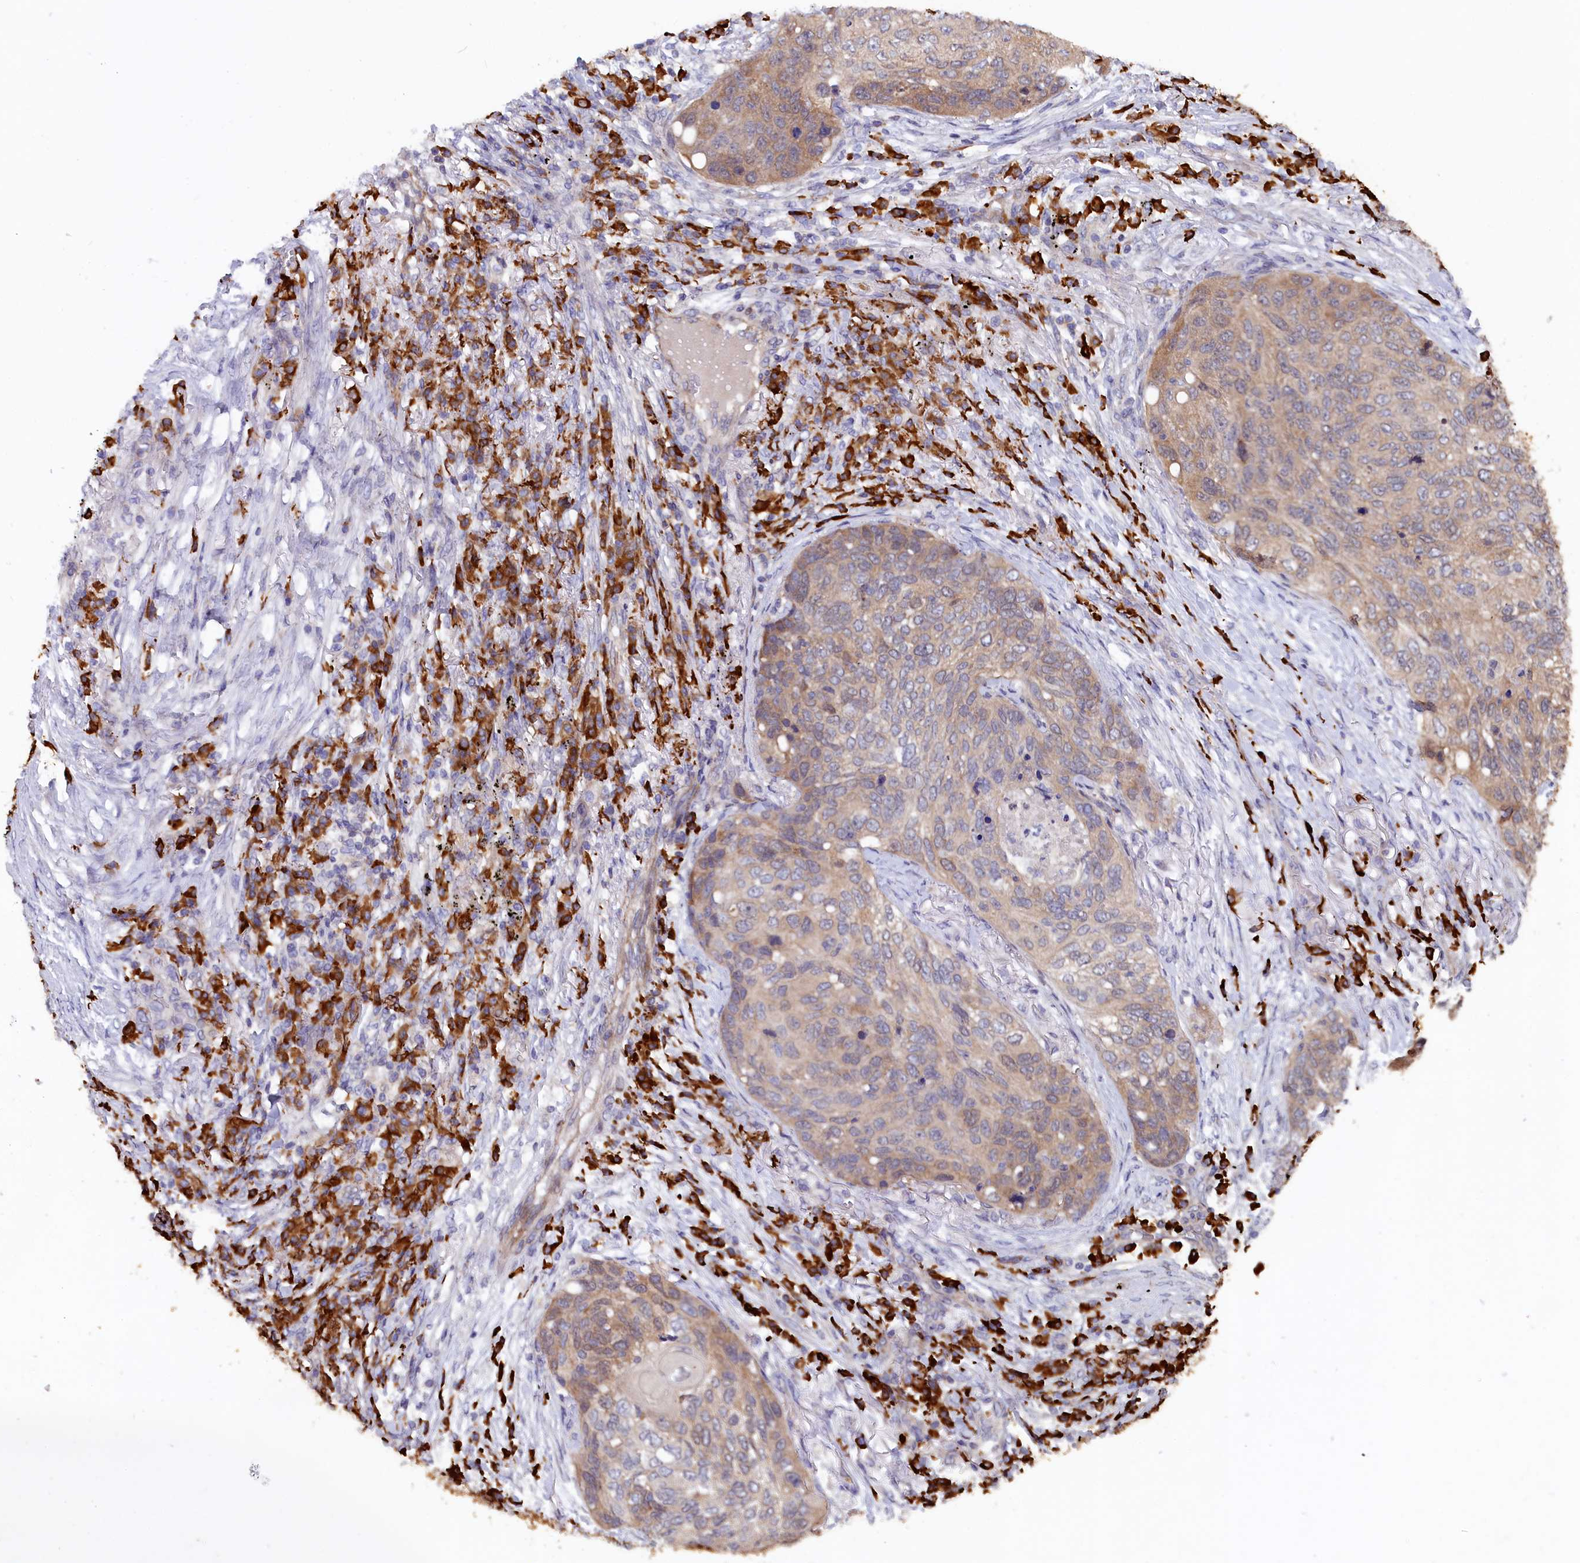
{"staining": {"intensity": "weak", "quantity": ">75%", "location": "cytoplasmic/membranous"}, "tissue": "lung cancer", "cell_type": "Tumor cells", "image_type": "cancer", "snomed": [{"axis": "morphology", "description": "Squamous cell carcinoma, NOS"}, {"axis": "topography", "description": "Lung"}], "caption": "Lung cancer (squamous cell carcinoma) stained with immunohistochemistry (IHC) displays weak cytoplasmic/membranous staining in about >75% of tumor cells. The protein is shown in brown color, while the nuclei are stained blue.", "gene": "JPT2", "patient": {"sex": "female", "age": 63}}